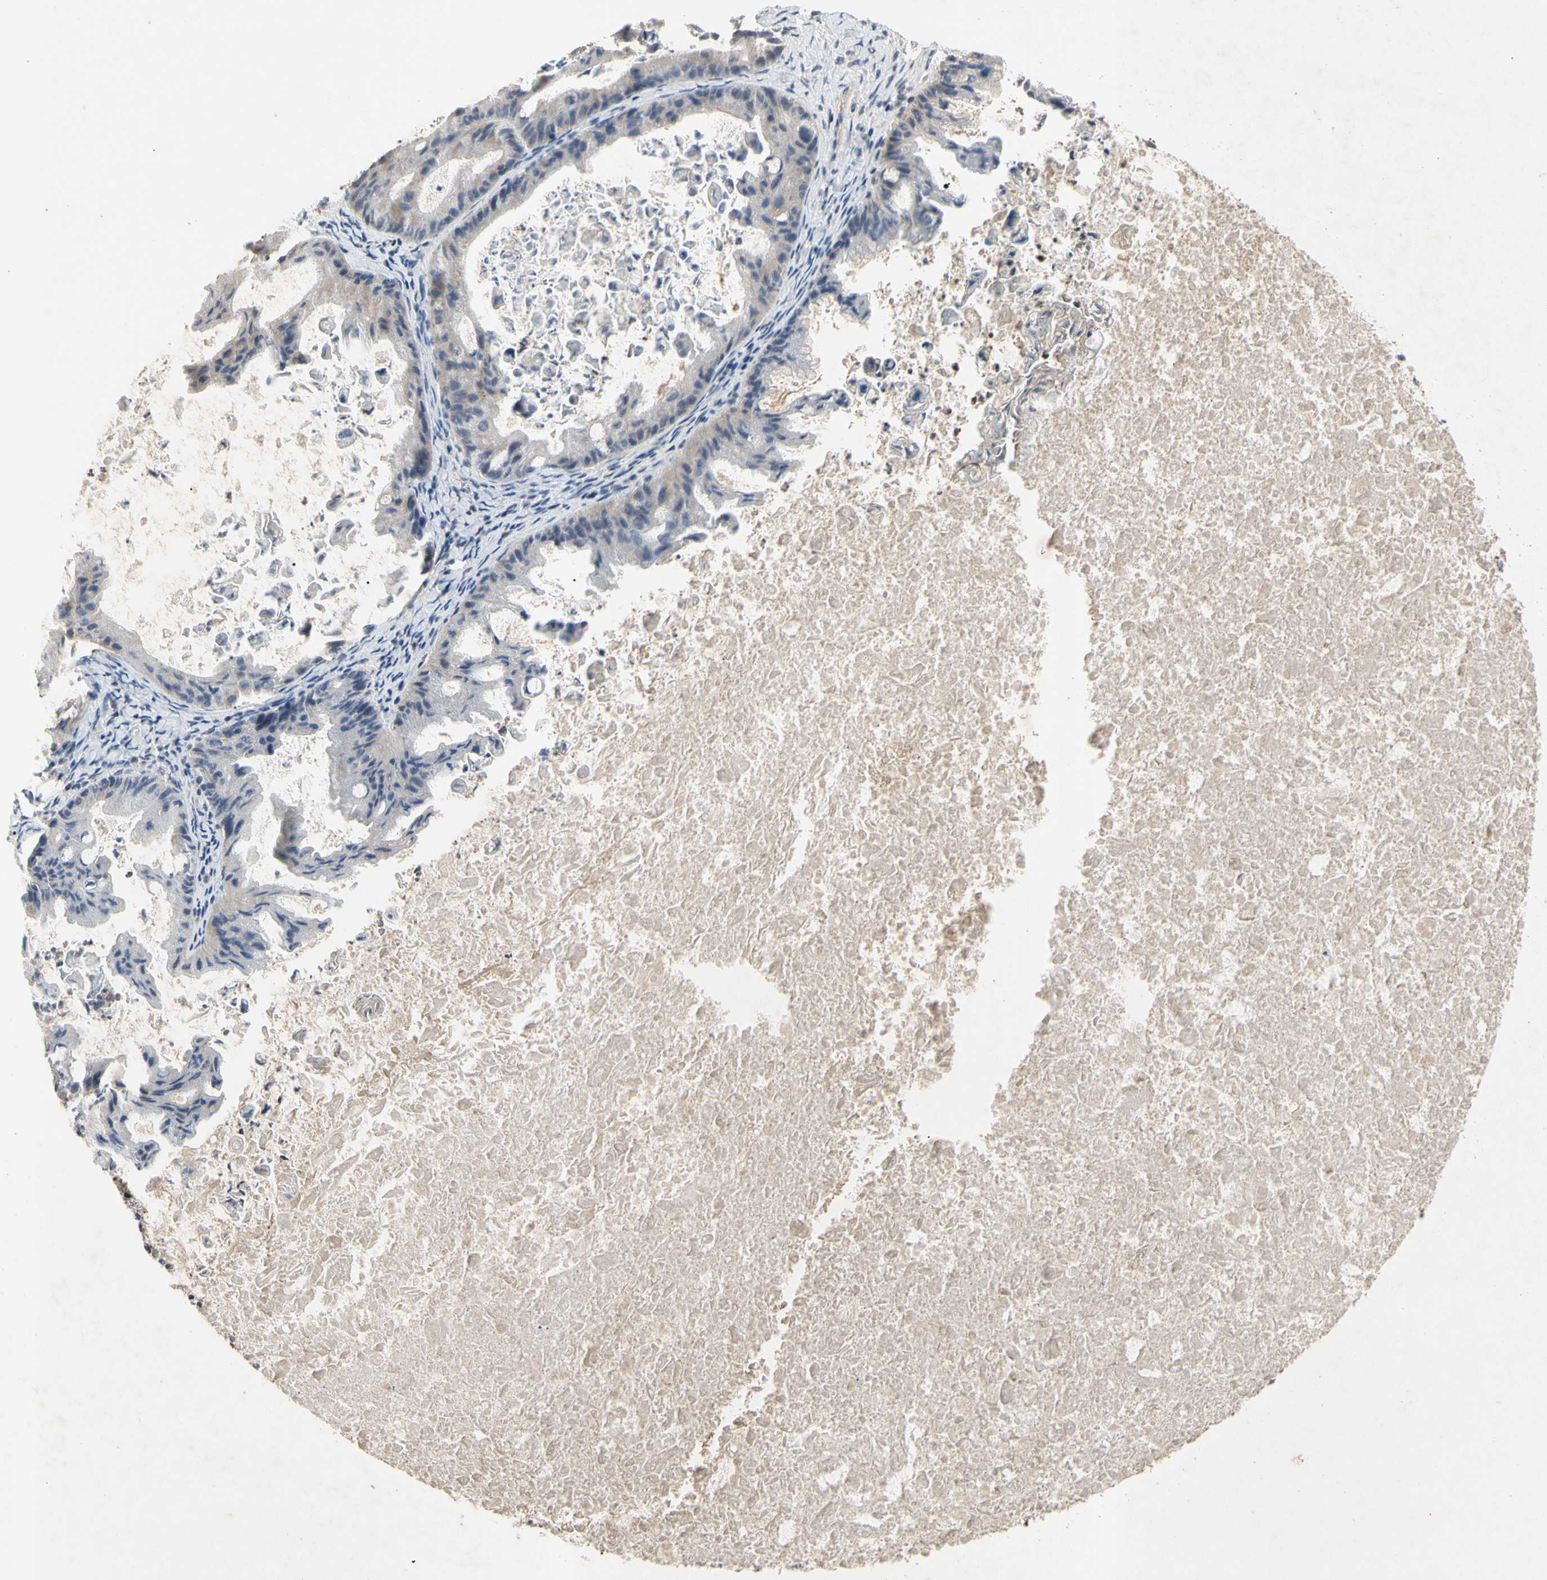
{"staining": {"intensity": "negative", "quantity": "none", "location": "none"}, "tissue": "ovarian cancer", "cell_type": "Tumor cells", "image_type": "cancer", "snomed": [{"axis": "morphology", "description": "Cystadenocarcinoma, mucinous, NOS"}, {"axis": "topography", "description": "Ovary"}], "caption": "High power microscopy micrograph of an immunohistochemistry photomicrograph of mucinous cystadenocarcinoma (ovarian), revealing no significant expression in tumor cells.", "gene": "CRTAC1", "patient": {"sex": "female", "age": 37}}